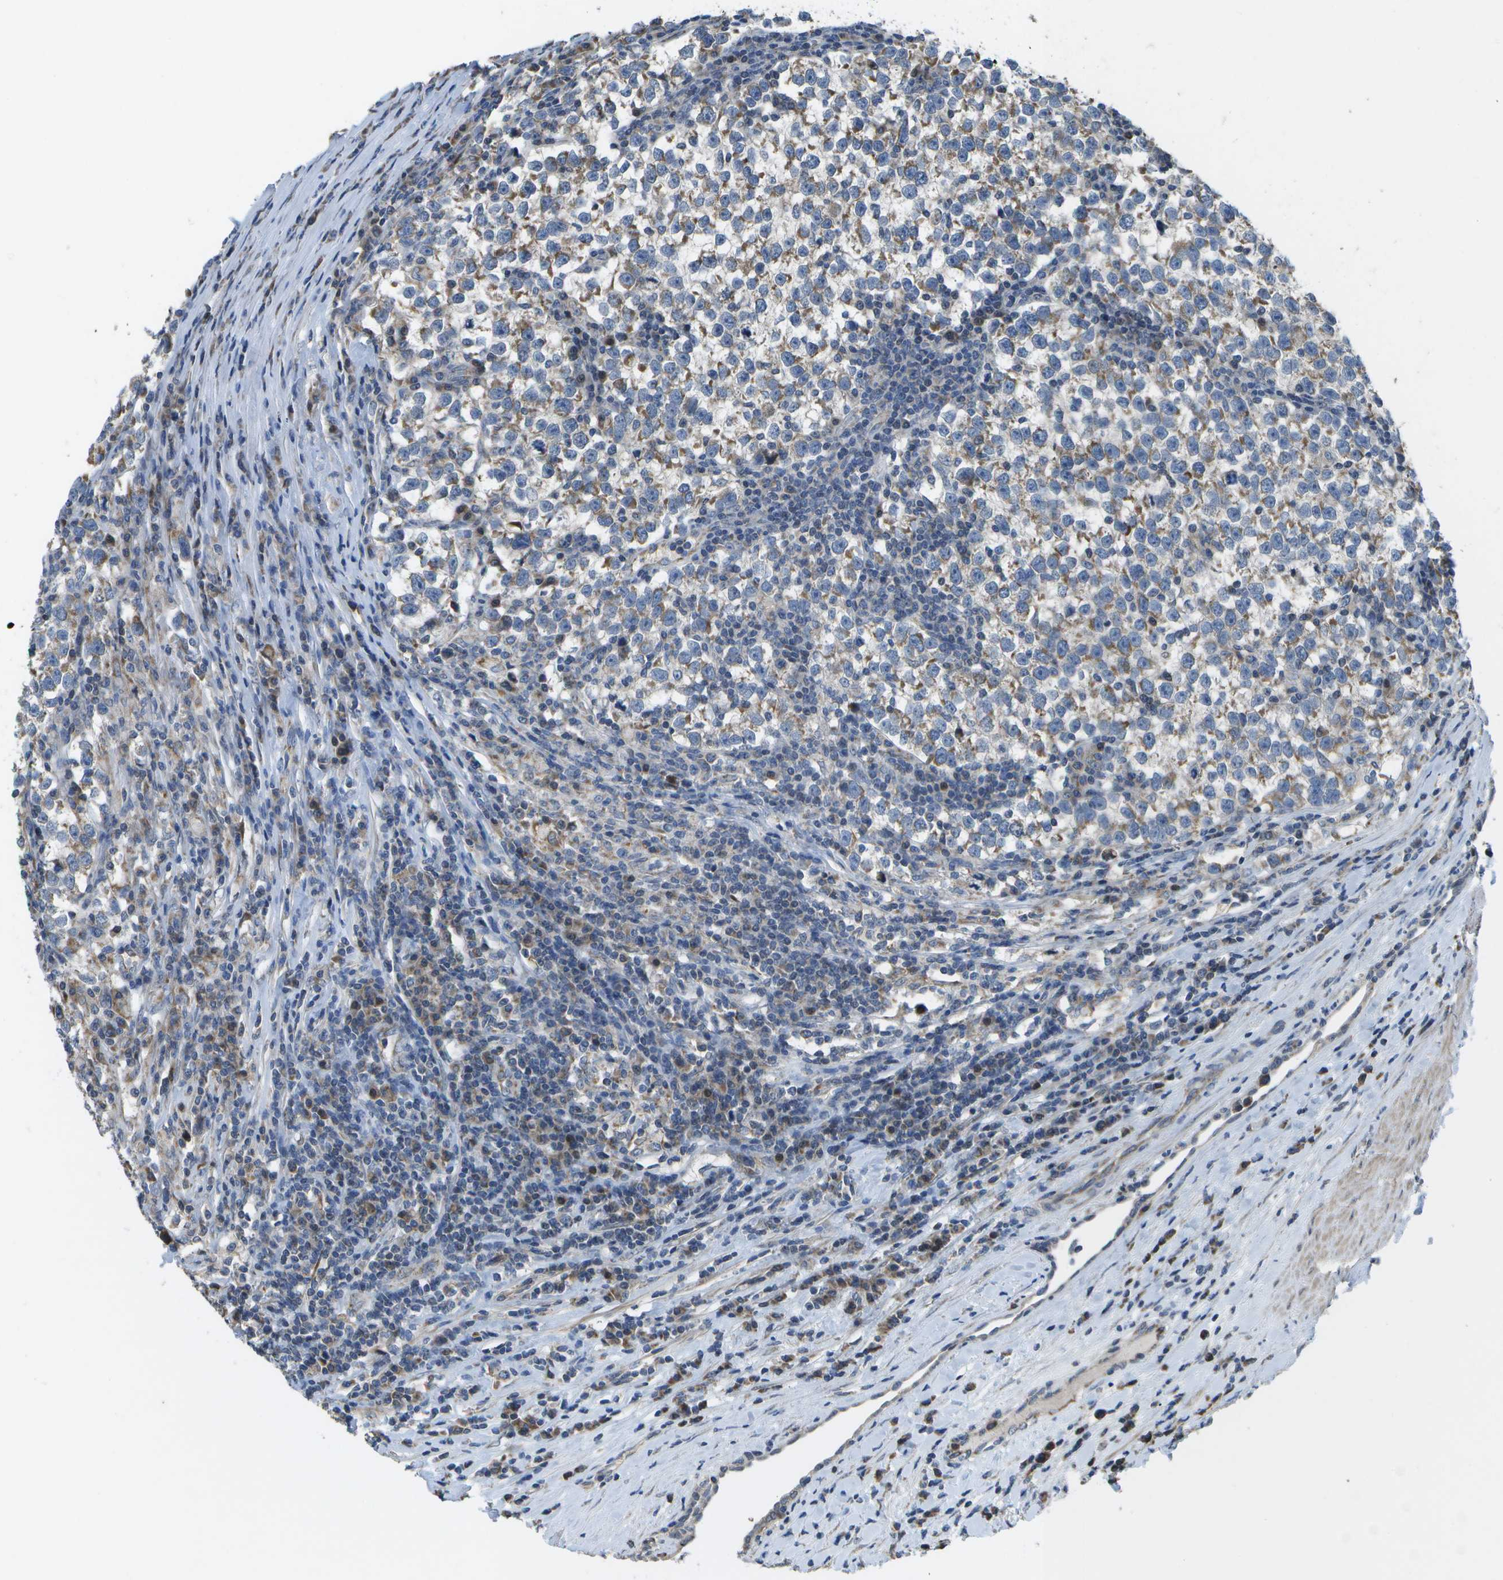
{"staining": {"intensity": "moderate", "quantity": ">75%", "location": "cytoplasmic/membranous"}, "tissue": "testis cancer", "cell_type": "Tumor cells", "image_type": "cancer", "snomed": [{"axis": "morphology", "description": "Normal tissue, NOS"}, {"axis": "morphology", "description": "Seminoma, NOS"}, {"axis": "topography", "description": "Testis"}], "caption": "Protein positivity by immunohistochemistry shows moderate cytoplasmic/membranous staining in about >75% of tumor cells in testis seminoma.", "gene": "HADHA", "patient": {"sex": "male", "age": 43}}